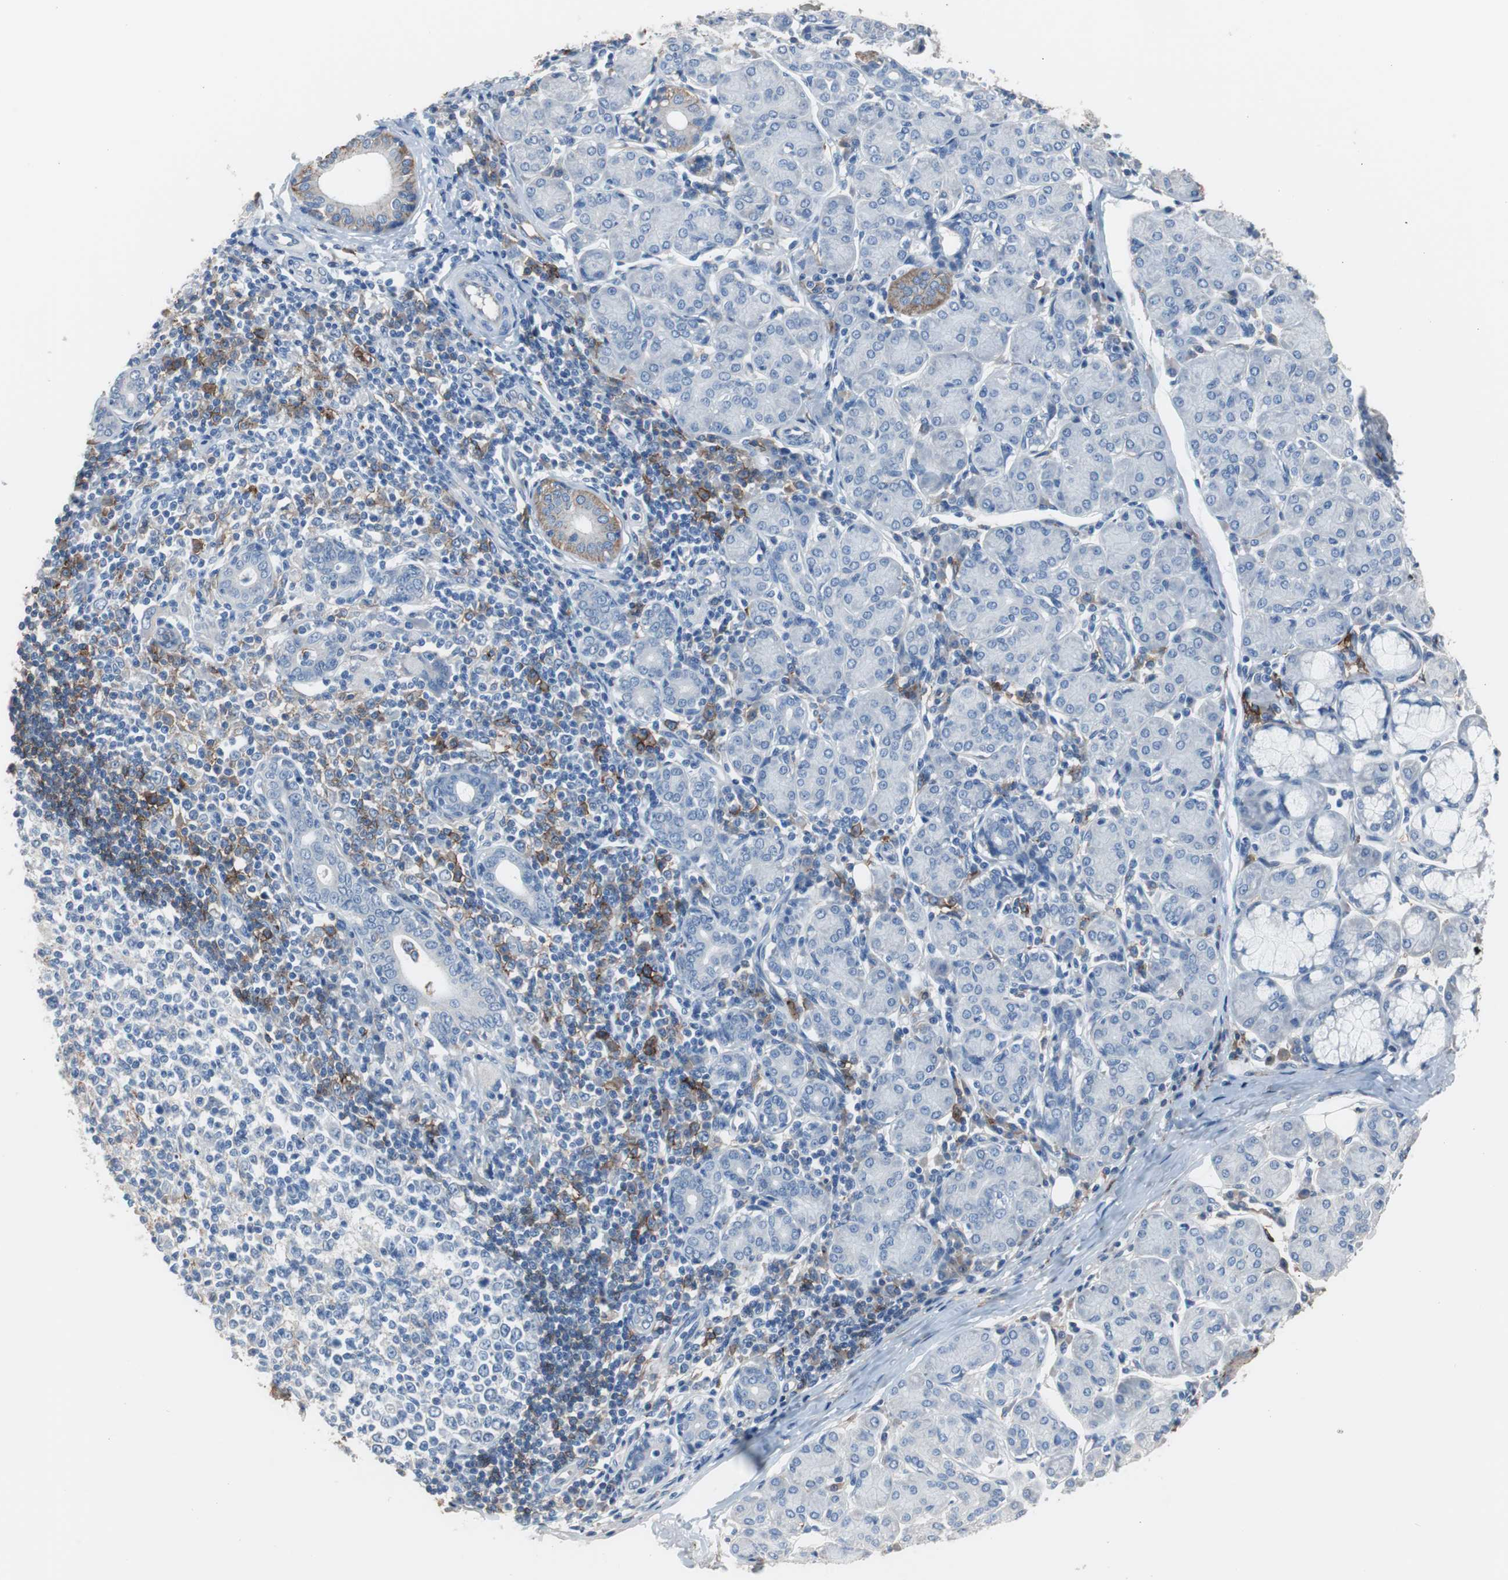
{"staining": {"intensity": "moderate", "quantity": "<25%", "location": "cytoplasmic/membranous"}, "tissue": "salivary gland", "cell_type": "Glandular cells", "image_type": "normal", "snomed": [{"axis": "morphology", "description": "Normal tissue, NOS"}, {"axis": "morphology", "description": "Inflammation, NOS"}, {"axis": "topography", "description": "Lymph node"}, {"axis": "topography", "description": "Salivary gland"}], "caption": "Immunohistochemistry image of benign salivary gland: salivary gland stained using IHC exhibits low levels of moderate protein expression localized specifically in the cytoplasmic/membranous of glandular cells, appearing as a cytoplasmic/membranous brown color.", "gene": "FCGR2B", "patient": {"sex": "male", "age": 3}}